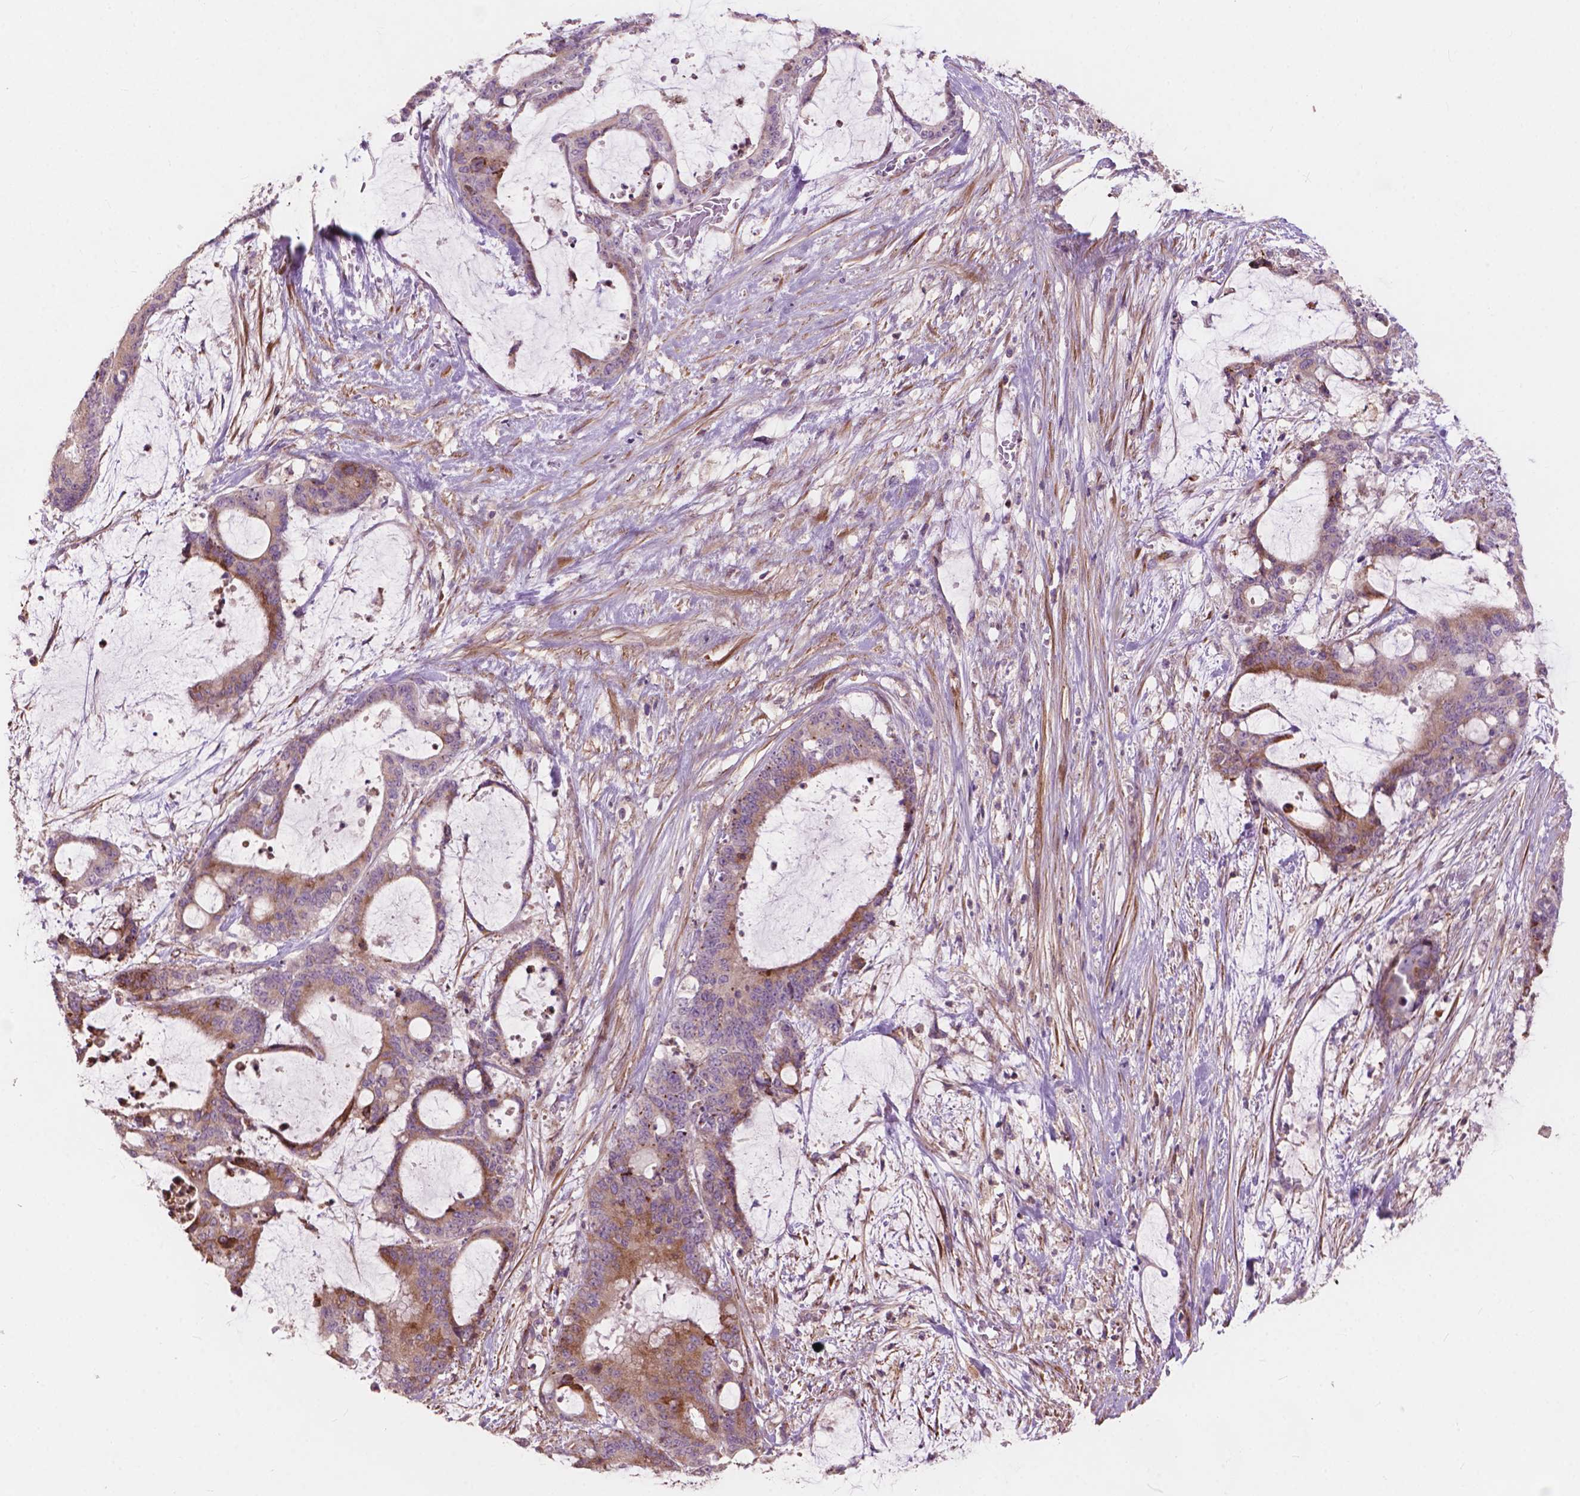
{"staining": {"intensity": "moderate", "quantity": "<25%", "location": "cytoplasmic/membranous"}, "tissue": "liver cancer", "cell_type": "Tumor cells", "image_type": "cancer", "snomed": [{"axis": "morphology", "description": "Normal tissue, NOS"}, {"axis": "morphology", "description": "Cholangiocarcinoma"}, {"axis": "topography", "description": "Liver"}, {"axis": "topography", "description": "Peripheral nerve tissue"}], "caption": "Moderate cytoplasmic/membranous protein staining is present in about <25% of tumor cells in liver cancer (cholangiocarcinoma).", "gene": "FNIP1", "patient": {"sex": "female", "age": 73}}